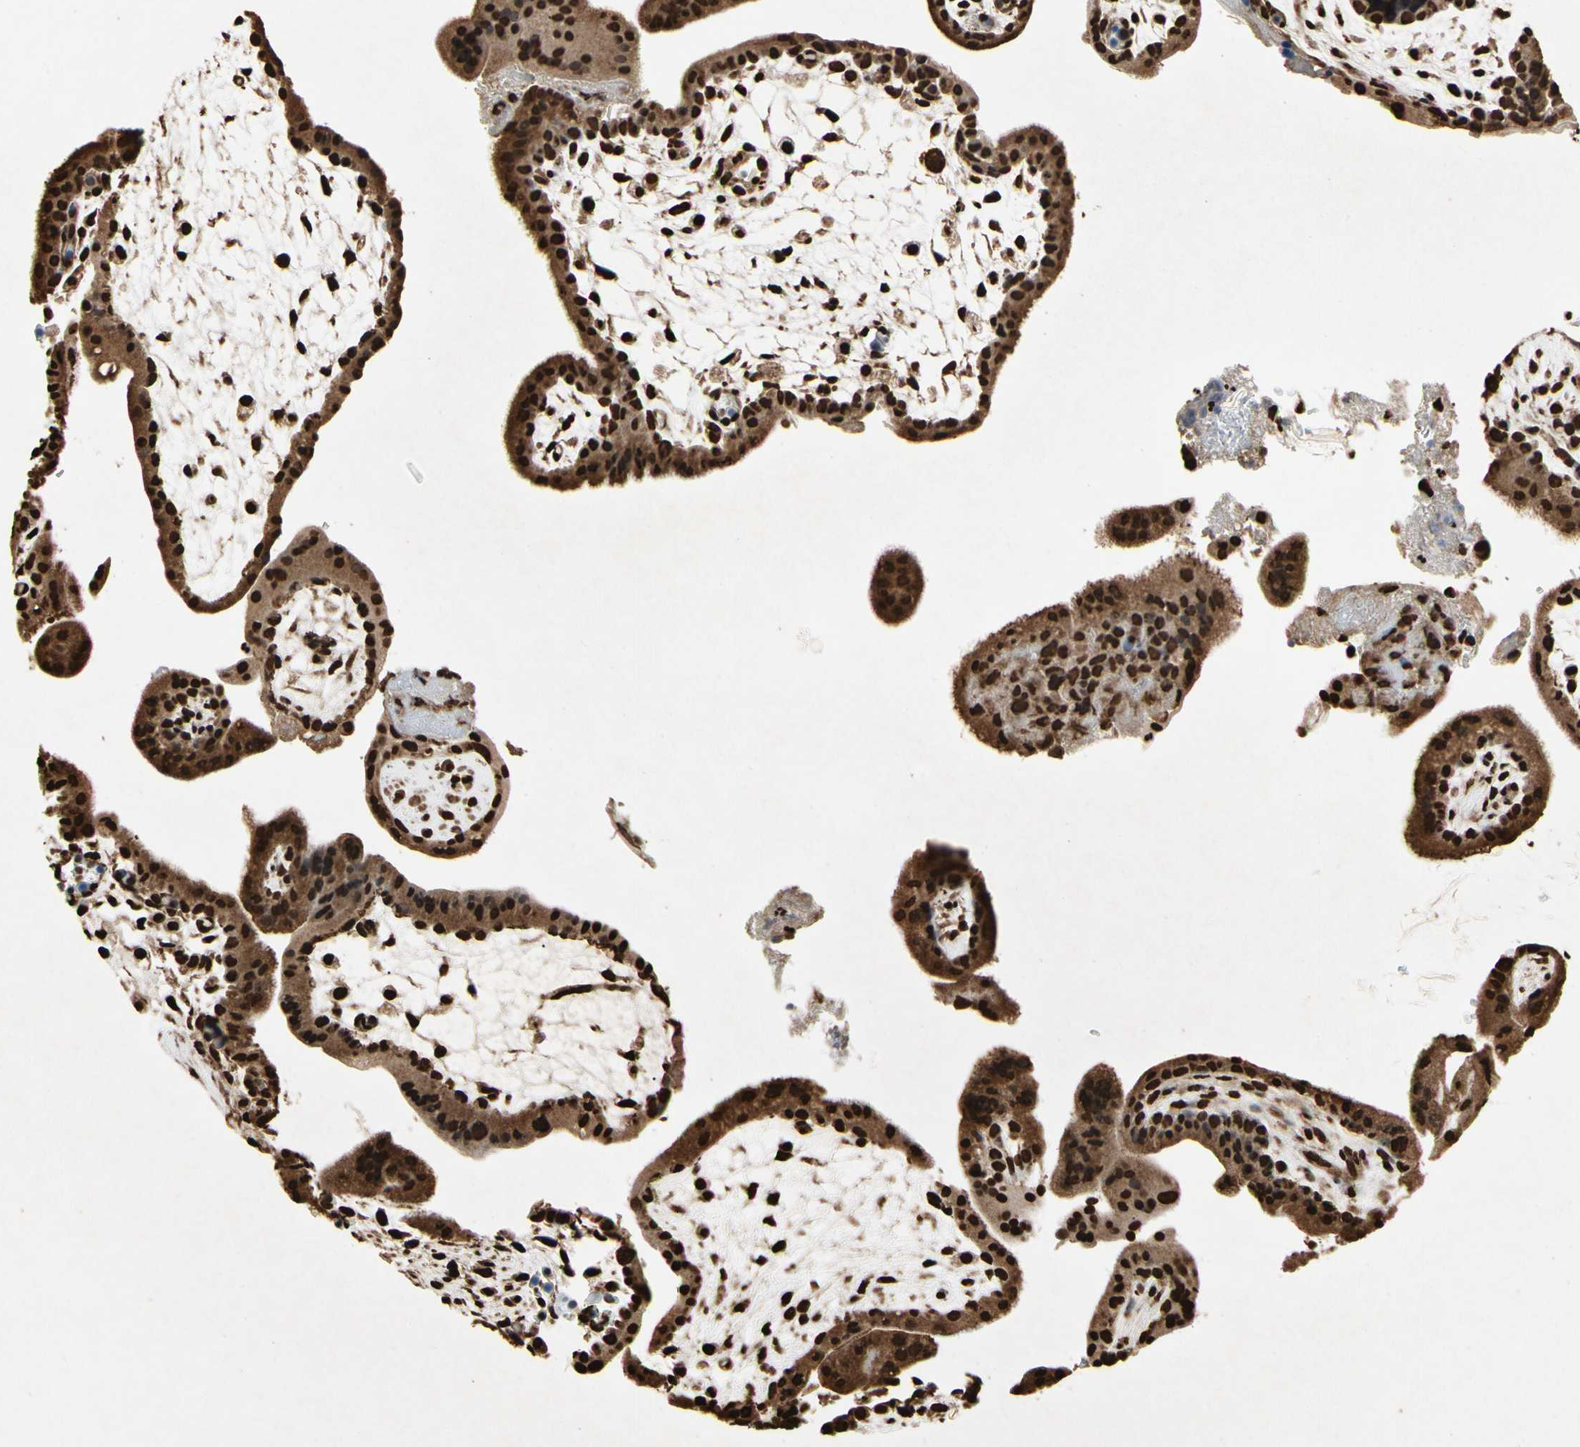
{"staining": {"intensity": "strong", "quantity": ">75%", "location": "cytoplasmic/membranous,nuclear"}, "tissue": "placenta", "cell_type": "Trophoblastic cells", "image_type": "normal", "snomed": [{"axis": "morphology", "description": "Normal tissue, NOS"}, {"axis": "topography", "description": "Placenta"}], "caption": "DAB (3,3'-diaminobenzidine) immunohistochemical staining of benign human placenta shows strong cytoplasmic/membranous,nuclear protein expression in approximately >75% of trophoblastic cells. (DAB = brown stain, brightfield microscopy at high magnification).", "gene": "HNRNPK", "patient": {"sex": "female", "age": 35}}